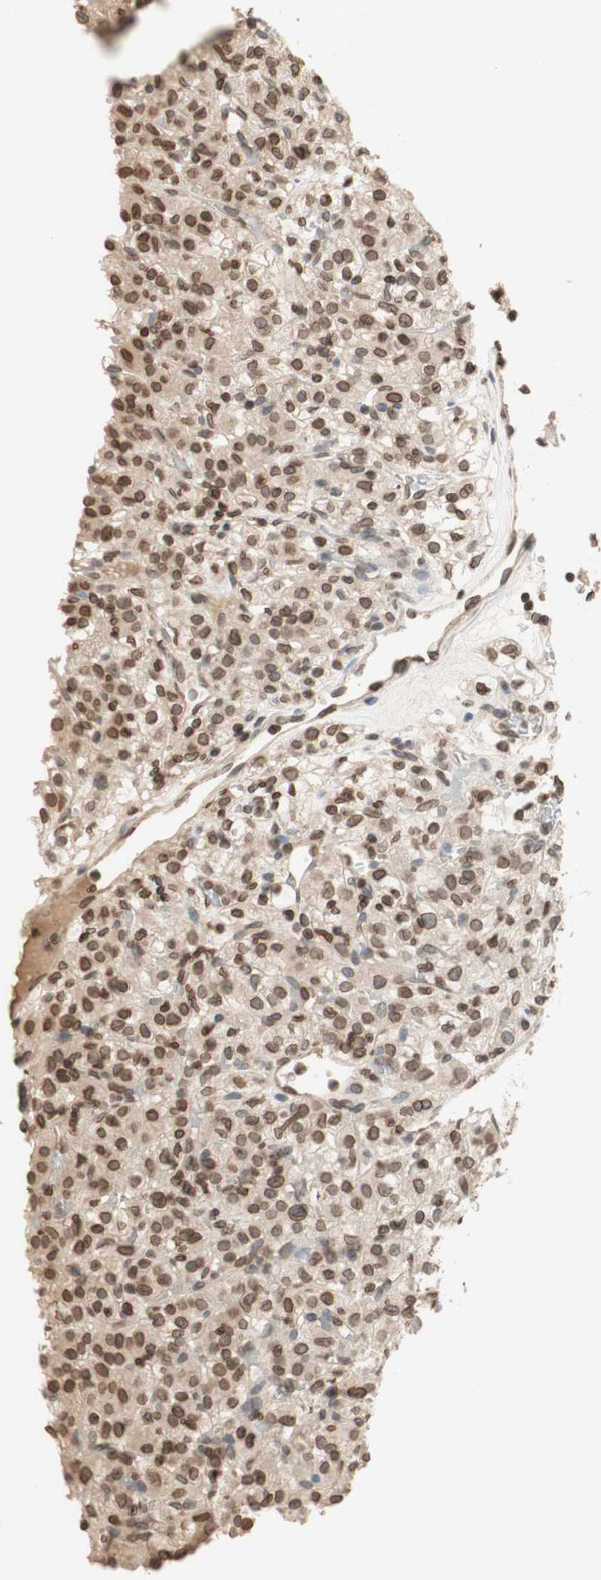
{"staining": {"intensity": "moderate", "quantity": ">75%", "location": "cytoplasmic/membranous,nuclear"}, "tissue": "renal cancer", "cell_type": "Tumor cells", "image_type": "cancer", "snomed": [{"axis": "morphology", "description": "Normal tissue, NOS"}, {"axis": "morphology", "description": "Adenocarcinoma, NOS"}, {"axis": "topography", "description": "Kidney"}], "caption": "Tumor cells reveal medium levels of moderate cytoplasmic/membranous and nuclear expression in approximately >75% of cells in adenocarcinoma (renal).", "gene": "TMPO", "patient": {"sex": "female", "age": 72}}